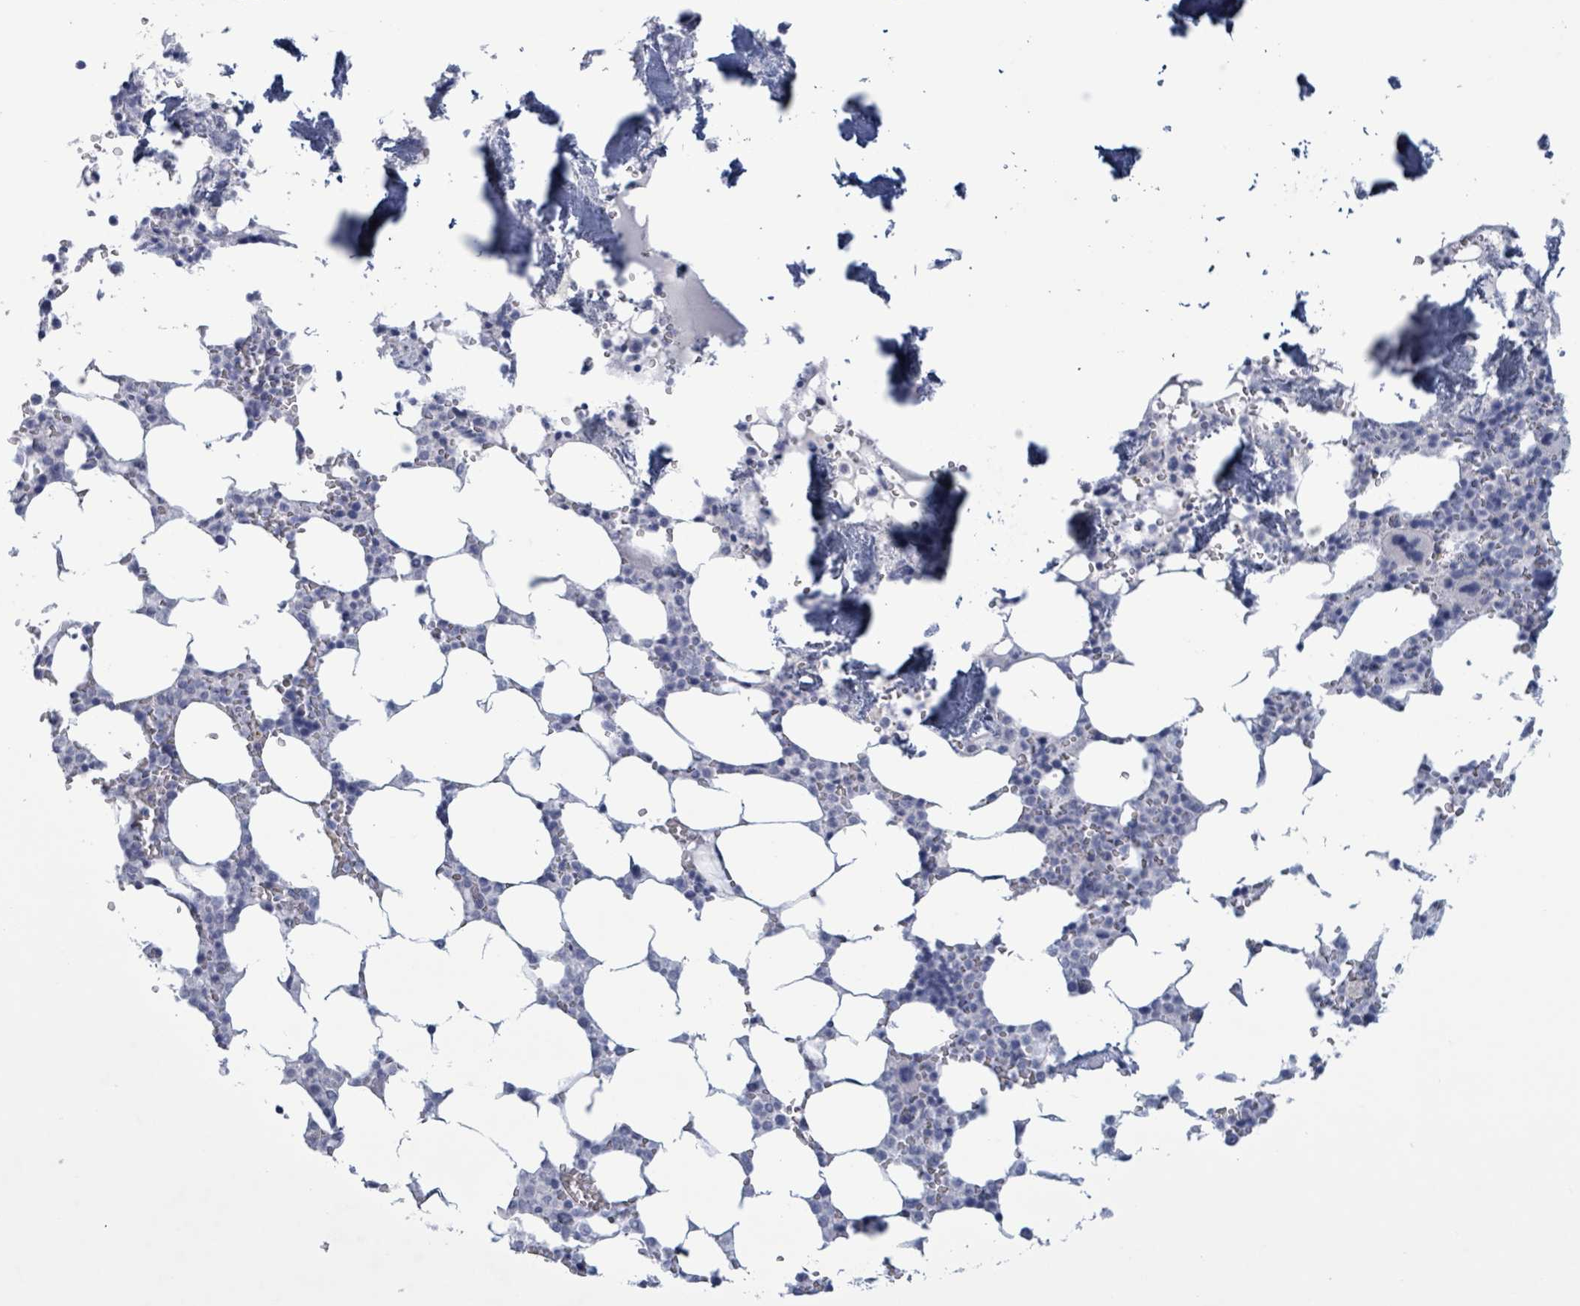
{"staining": {"intensity": "negative", "quantity": "none", "location": "none"}, "tissue": "bone marrow", "cell_type": "Hematopoietic cells", "image_type": "normal", "snomed": [{"axis": "morphology", "description": "Normal tissue, NOS"}, {"axis": "topography", "description": "Bone marrow"}], "caption": "Protein analysis of normal bone marrow displays no significant expression in hematopoietic cells.", "gene": "ZNF771", "patient": {"sex": "male", "age": 64}}